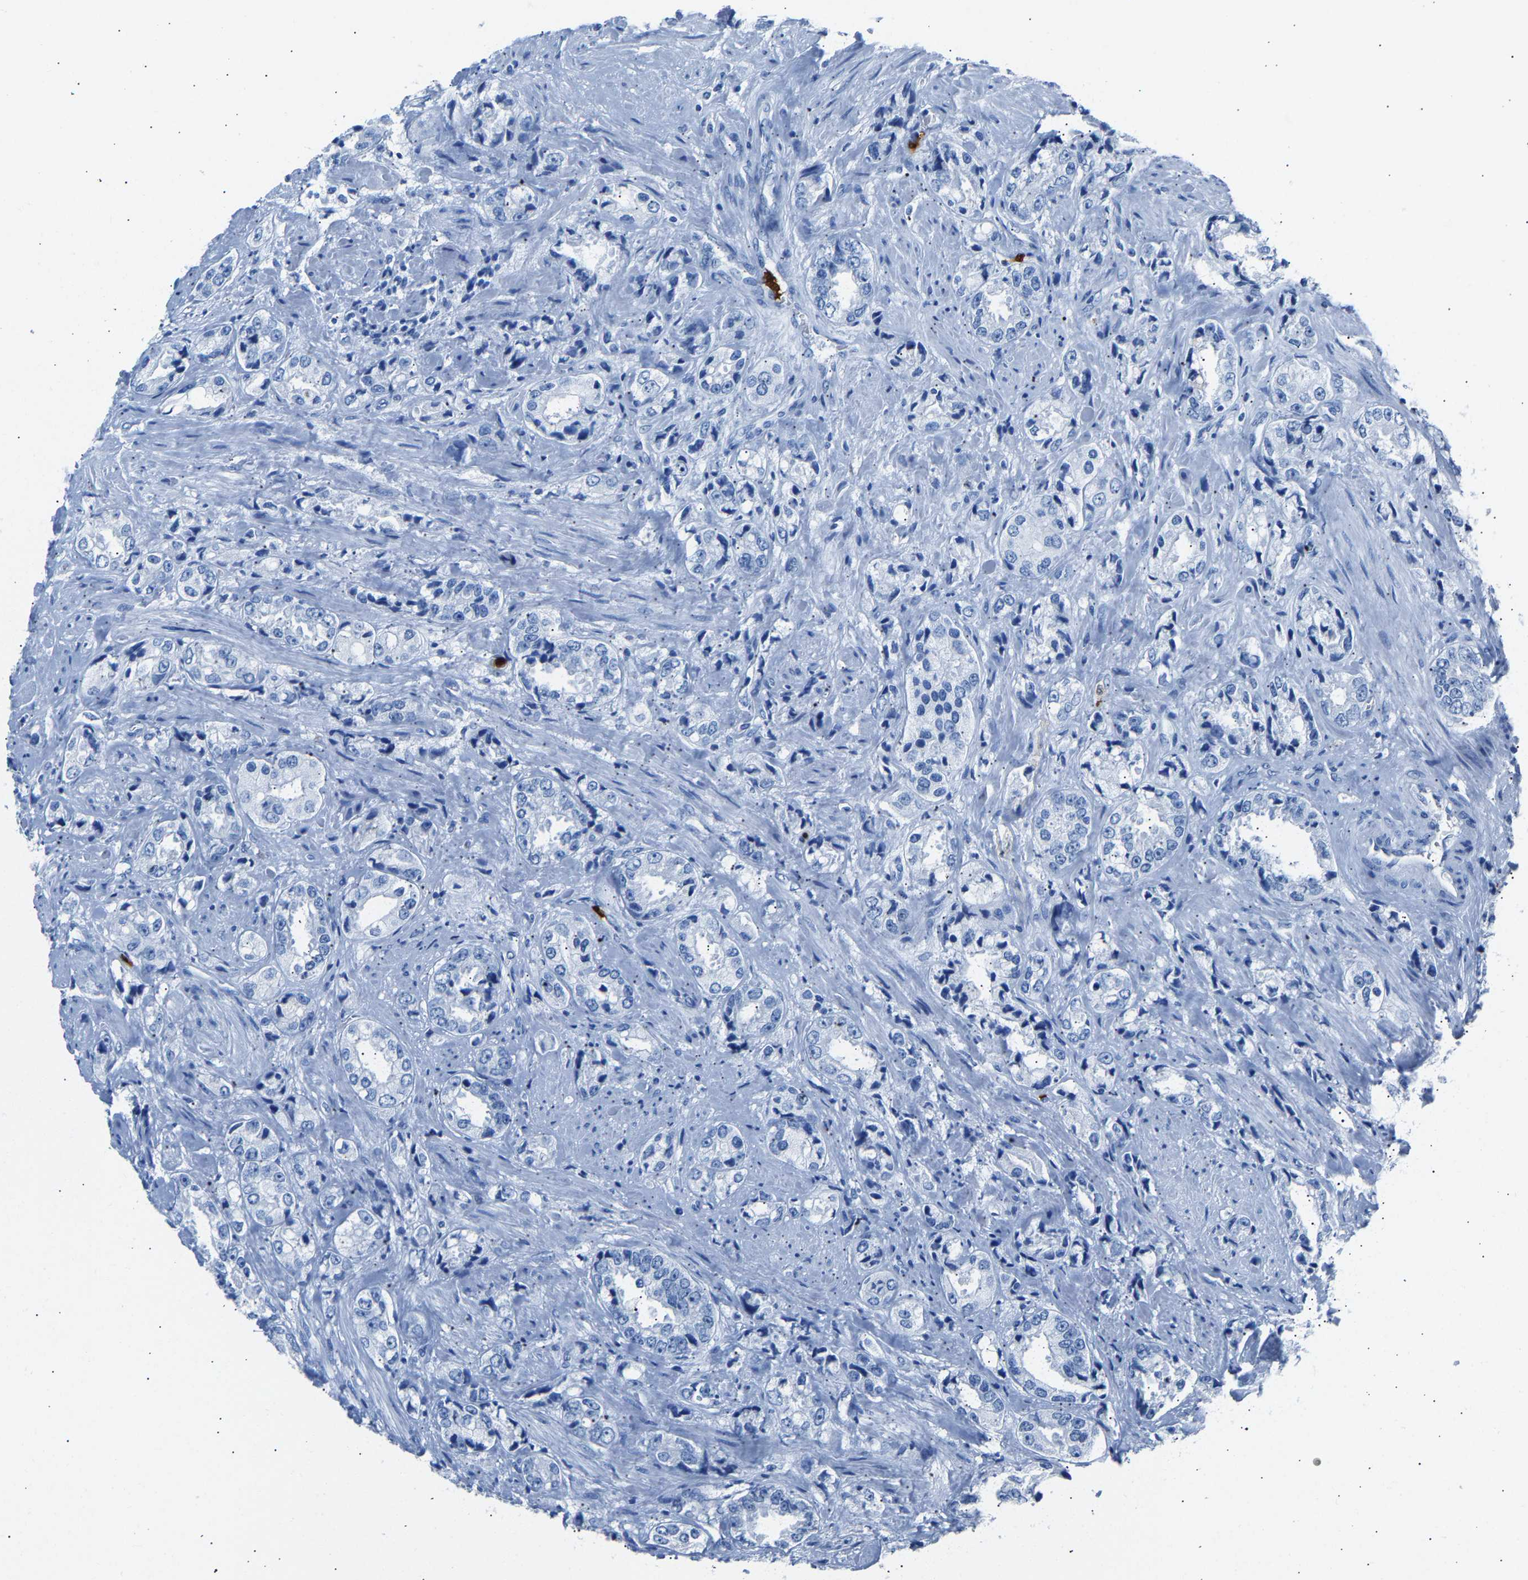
{"staining": {"intensity": "negative", "quantity": "none", "location": "none"}, "tissue": "prostate cancer", "cell_type": "Tumor cells", "image_type": "cancer", "snomed": [{"axis": "morphology", "description": "Adenocarcinoma, High grade"}, {"axis": "topography", "description": "Prostate"}], "caption": "A photomicrograph of prostate cancer stained for a protein displays no brown staining in tumor cells. Nuclei are stained in blue.", "gene": "S100P", "patient": {"sex": "male", "age": 61}}